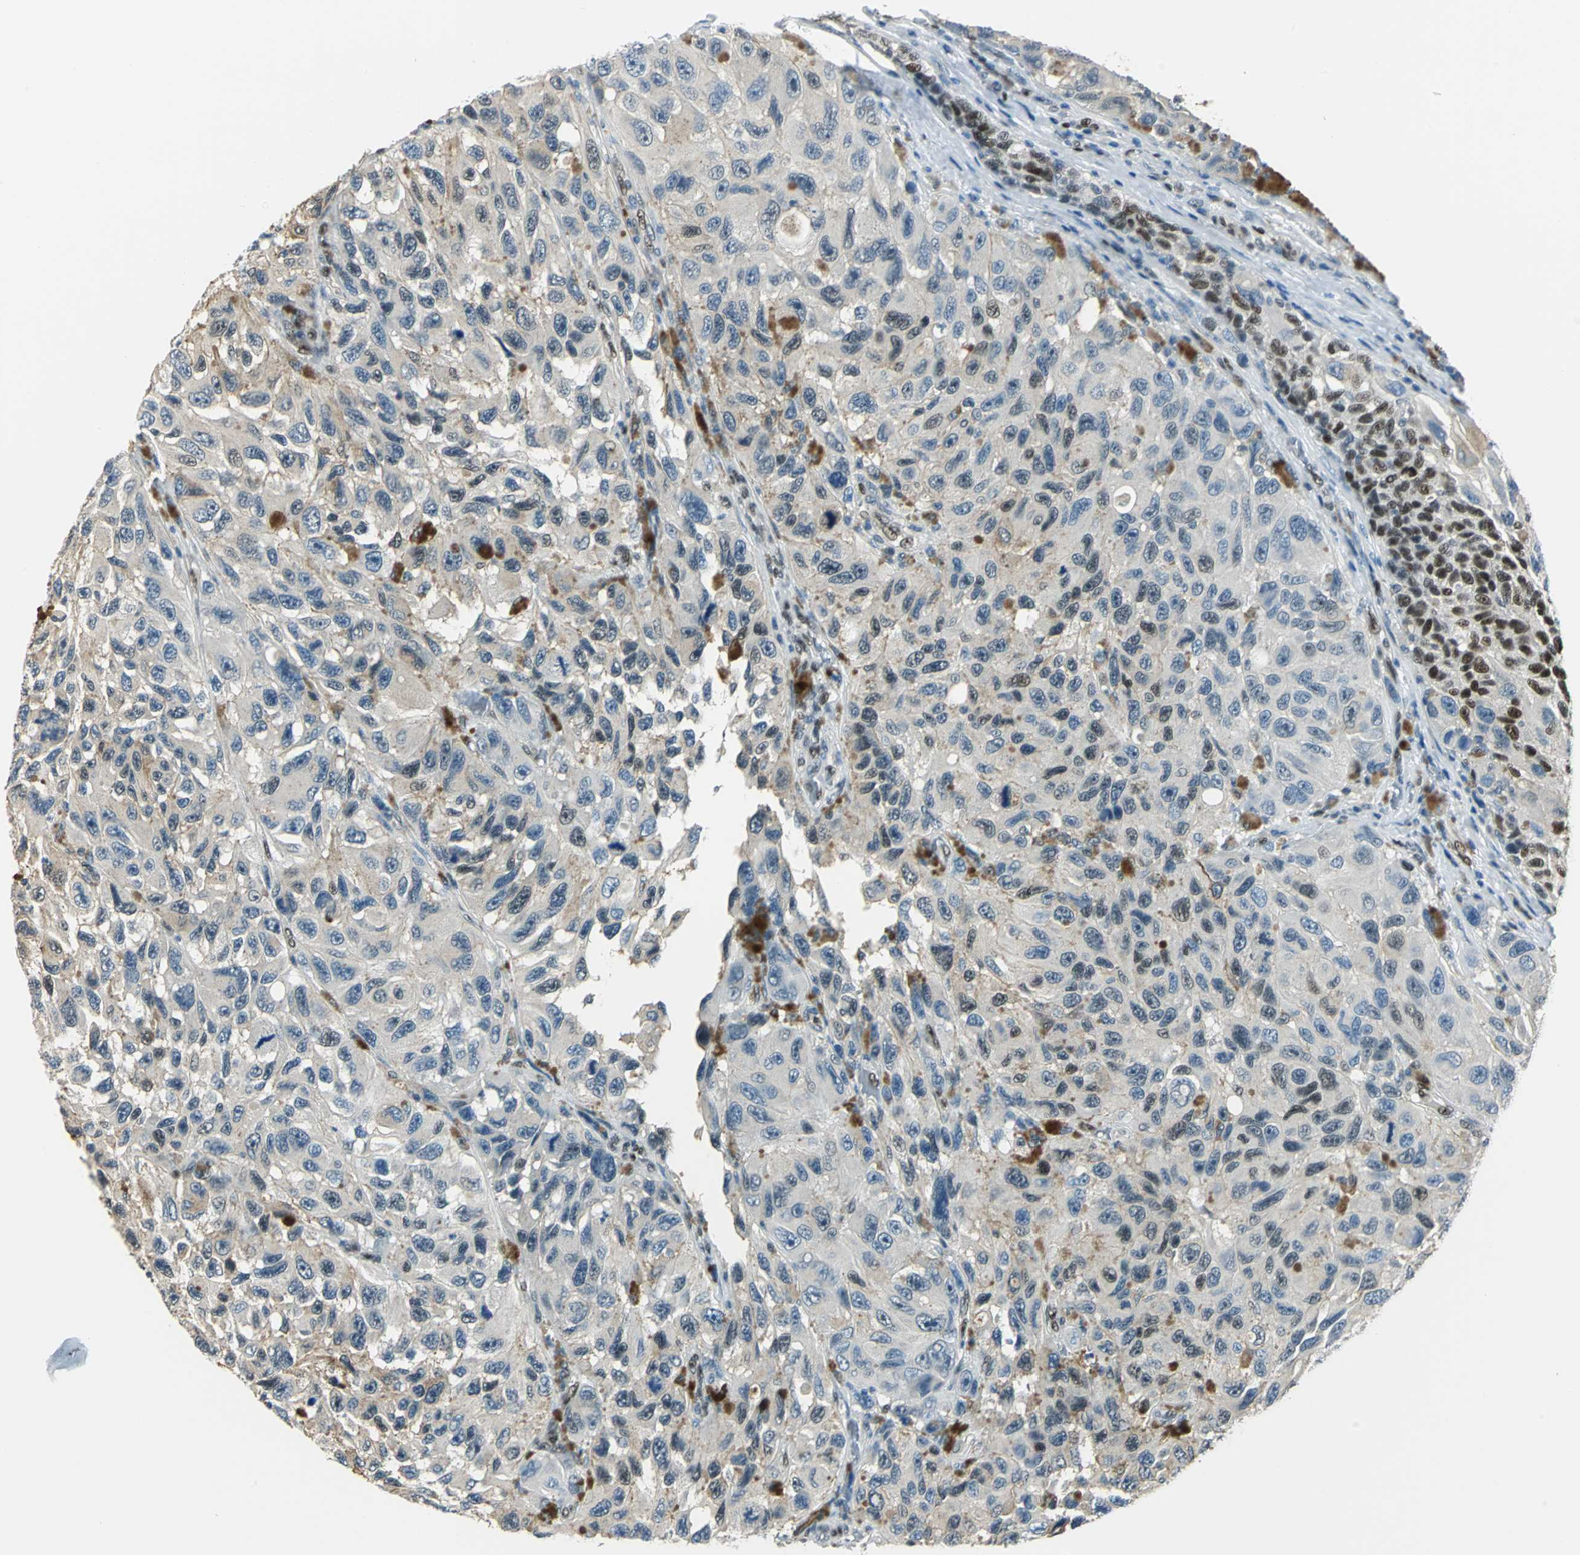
{"staining": {"intensity": "moderate", "quantity": "<25%", "location": "cytoplasmic/membranous,nuclear"}, "tissue": "melanoma", "cell_type": "Tumor cells", "image_type": "cancer", "snomed": [{"axis": "morphology", "description": "Malignant melanoma, NOS"}, {"axis": "topography", "description": "Skin"}], "caption": "This is a photomicrograph of immunohistochemistry staining of malignant melanoma, which shows moderate expression in the cytoplasmic/membranous and nuclear of tumor cells.", "gene": "NFIA", "patient": {"sex": "female", "age": 73}}